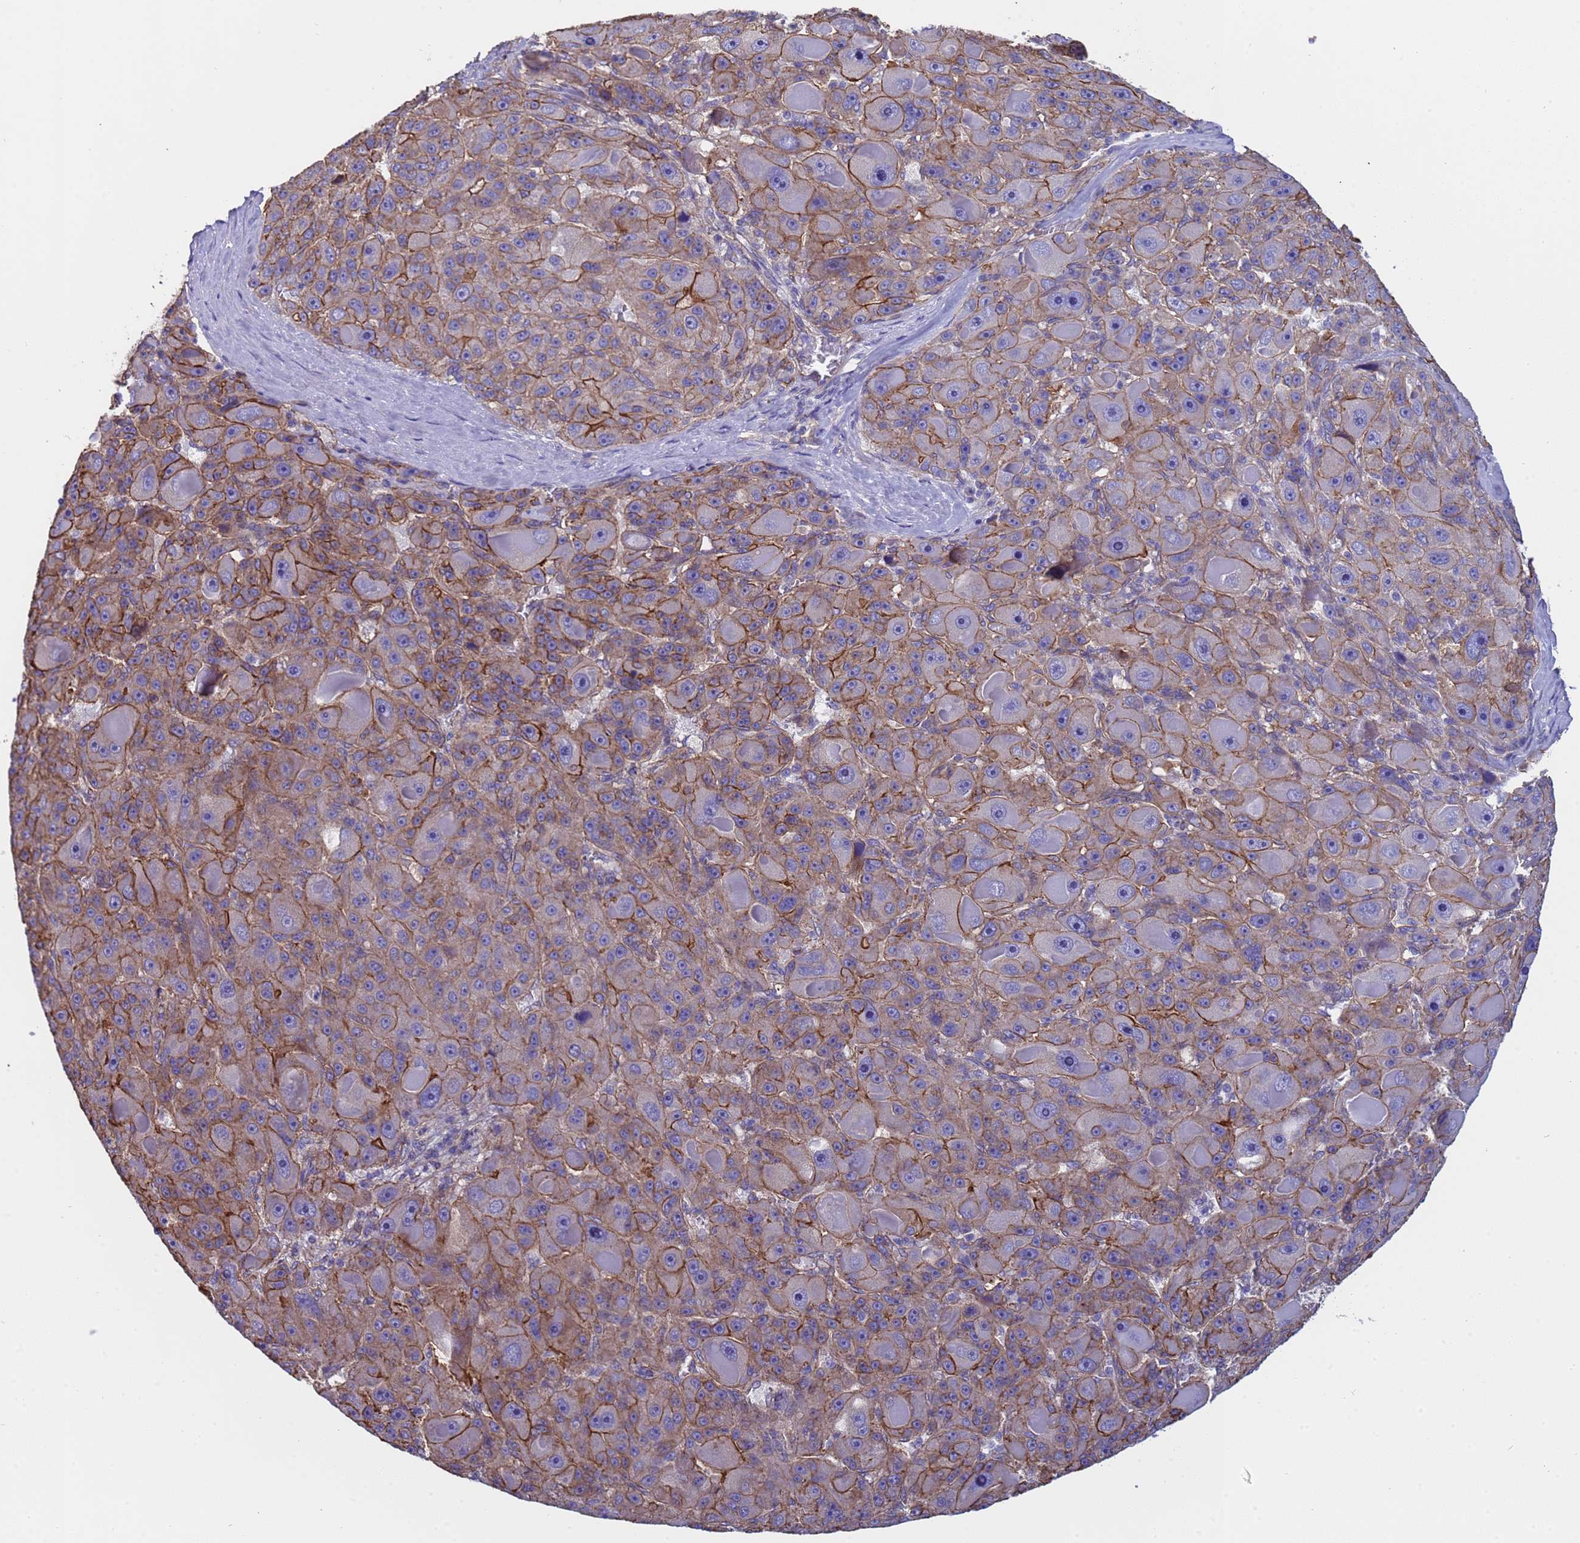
{"staining": {"intensity": "moderate", "quantity": ">75%", "location": "cytoplasmic/membranous"}, "tissue": "liver cancer", "cell_type": "Tumor cells", "image_type": "cancer", "snomed": [{"axis": "morphology", "description": "Carcinoma, Hepatocellular, NOS"}, {"axis": "topography", "description": "Liver"}], "caption": "Moderate cytoplasmic/membranous expression for a protein is identified in about >75% of tumor cells of hepatocellular carcinoma (liver) using immunohistochemistry.", "gene": "ZNF248", "patient": {"sex": "male", "age": 76}}